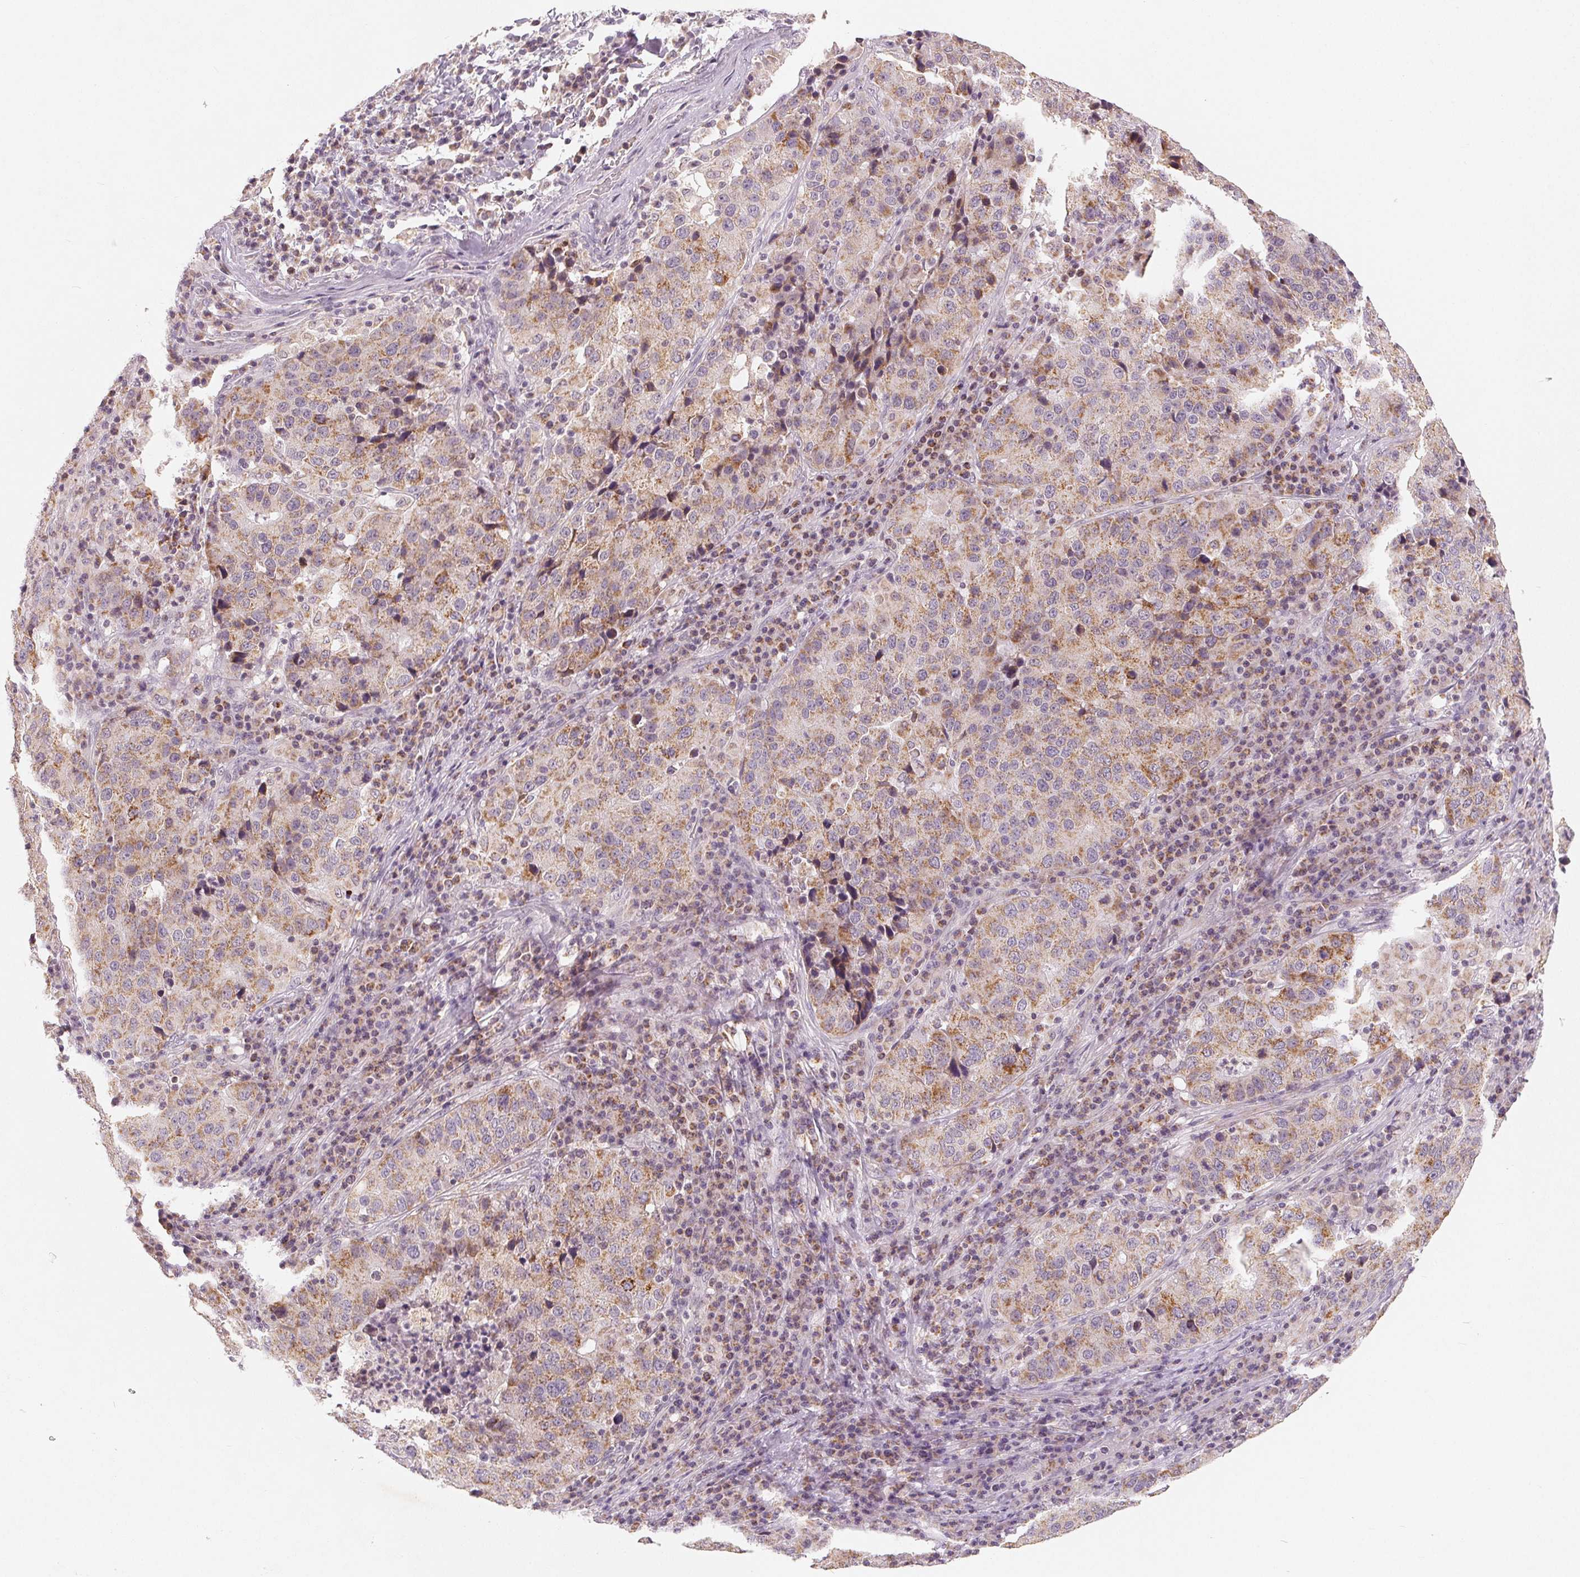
{"staining": {"intensity": "moderate", "quantity": "25%-75%", "location": "cytoplasmic/membranous"}, "tissue": "stomach cancer", "cell_type": "Tumor cells", "image_type": "cancer", "snomed": [{"axis": "morphology", "description": "Adenocarcinoma, NOS"}, {"axis": "topography", "description": "Stomach"}], "caption": "Protein staining of adenocarcinoma (stomach) tissue displays moderate cytoplasmic/membranous positivity in approximately 25%-75% of tumor cells.", "gene": "GHITM", "patient": {"sex": "male", "age": 71}}